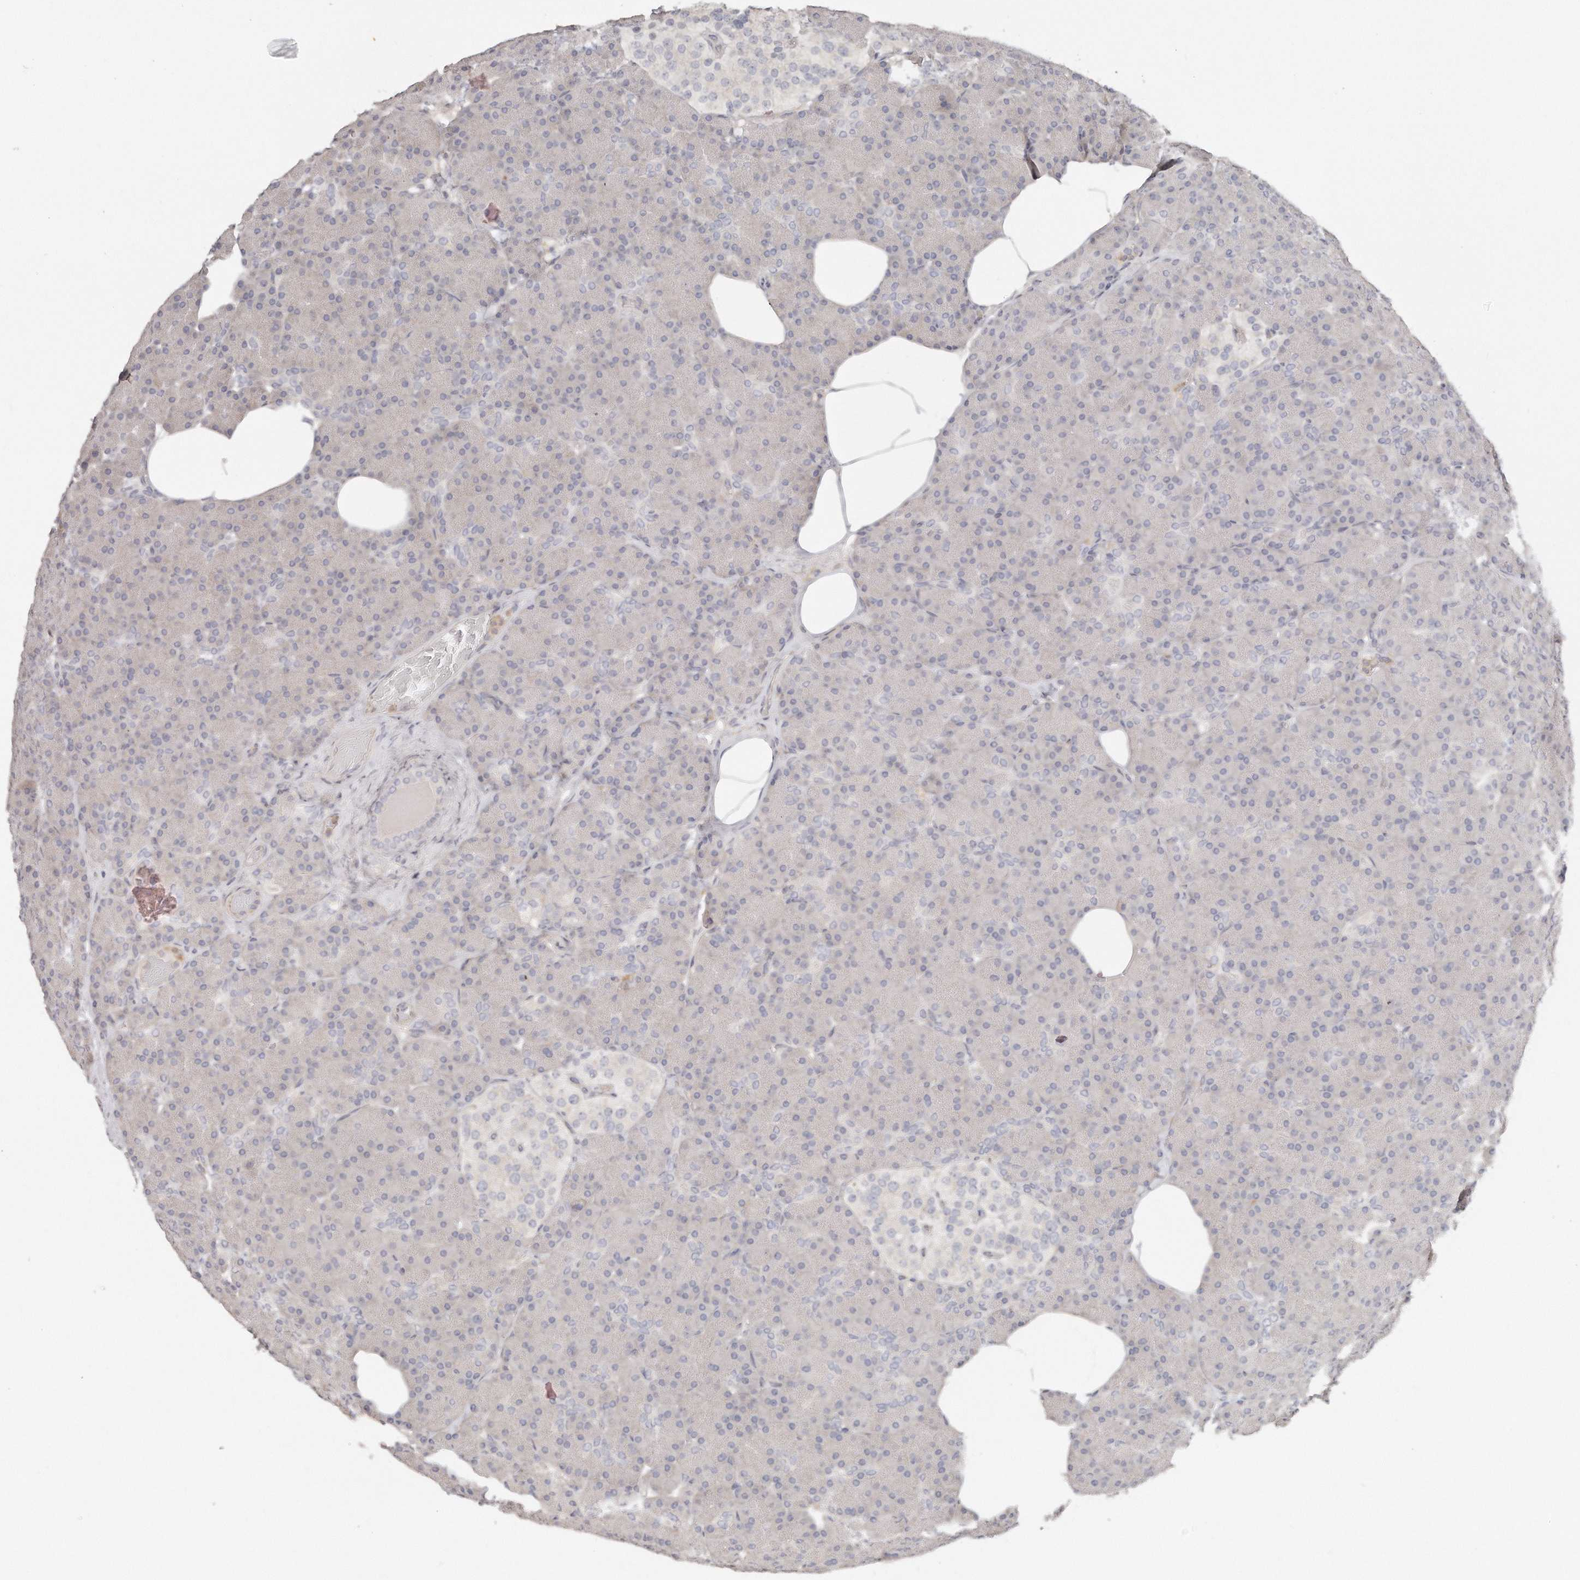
{"staining": {"intensity": "weak", "quantity": "25%-75%", "location": "cytoplasmic/membranous"}, "tissue": "pancreas", "cell_type": "Exocrine glandular cells", "image_type": "normal", "snomed": [{"axis": "morphology", "description": "Normal tissue, NOS"}, {"axis": "topography", "description": "Pancreas"}], "caption": "Pancreas stained for a protein reveals weak cytoplasmic/membranous positivity in exocrine glandular cells. Using DAB (brown) and hematoxylin (blue) stains, captured at high magnification using brightfield microscopy.", "gene": "TTLL4", "patient": {"sex": "female", "age": 43}}